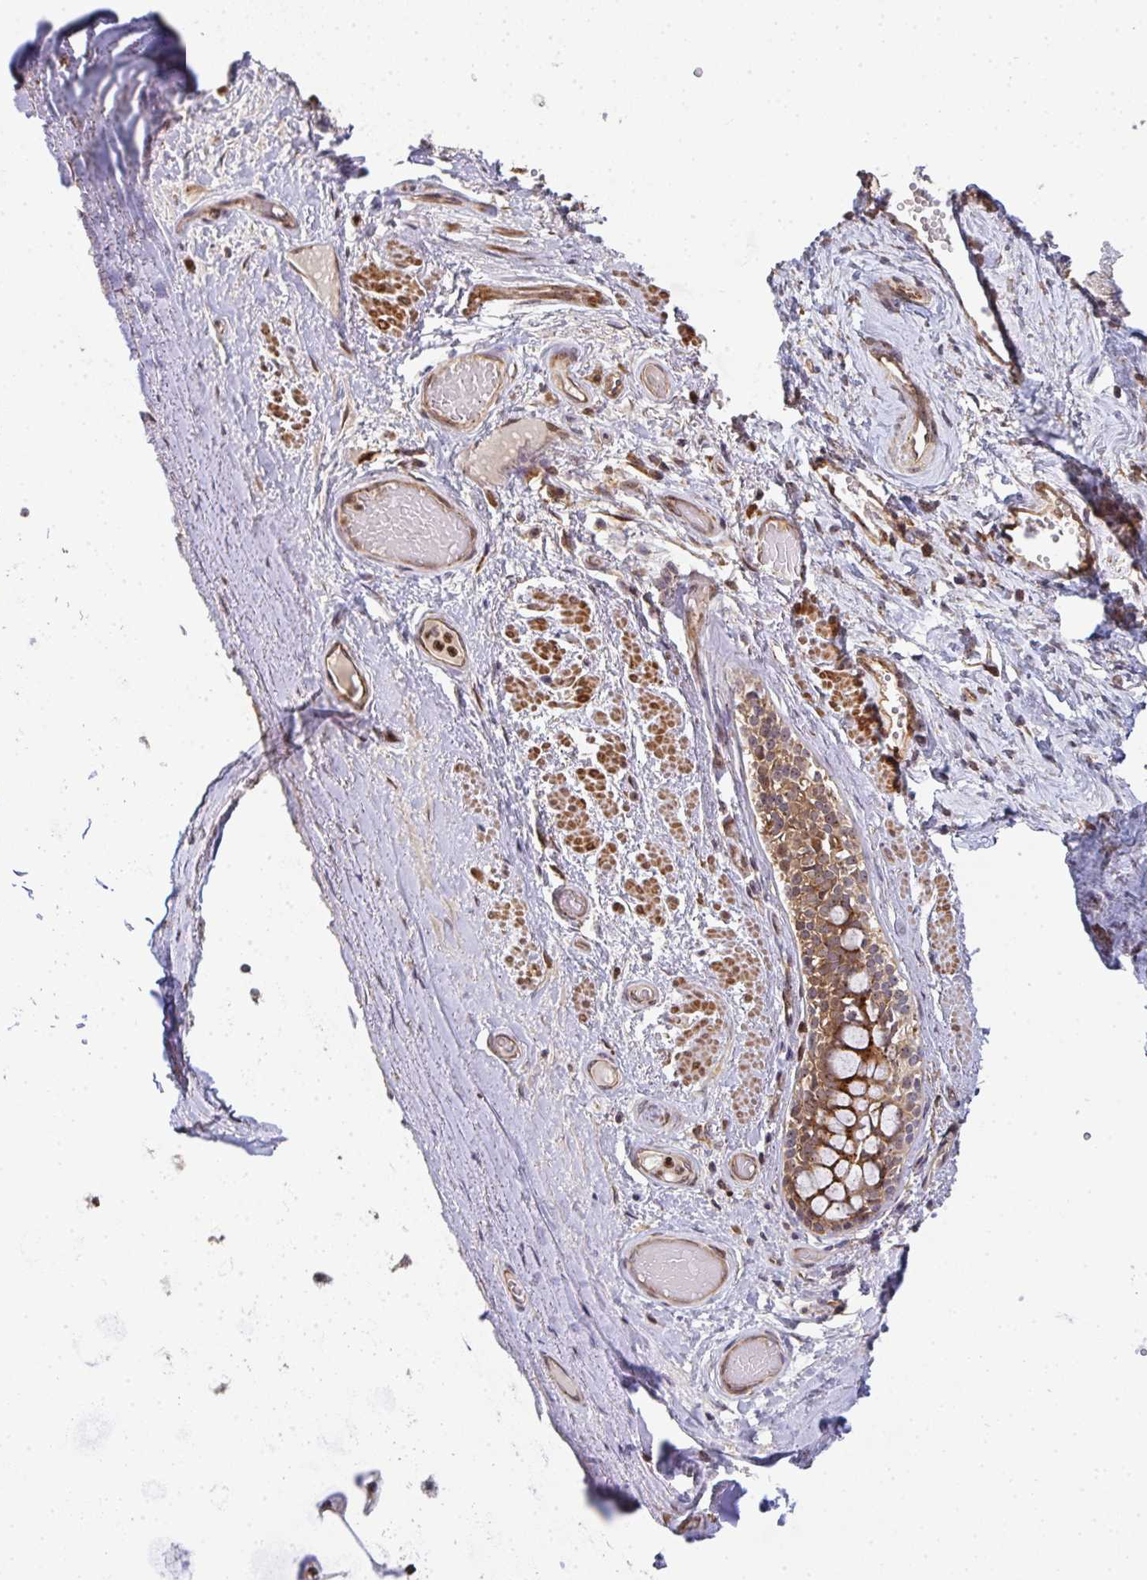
{"staining": {"intensity": "negative", "quantity": "none", "location": "none"}, "tissue": "adipose tissue", "cell_type": "Adipocytes", "image_type": "normal", "snomed": [{"axis": "morphology", "description": "Normal tissue, NOS"}, {"axis": "topography", "description": "Cartilage tissue"}, {"axis": "topography", "description": "Bronchus"}], "caption": "Photomicrograph shows no significant protein staining in adipocytes of benign adipose tissue.", "gene": "SIMC1", "patient": {"sex": "male", "age": 64}}